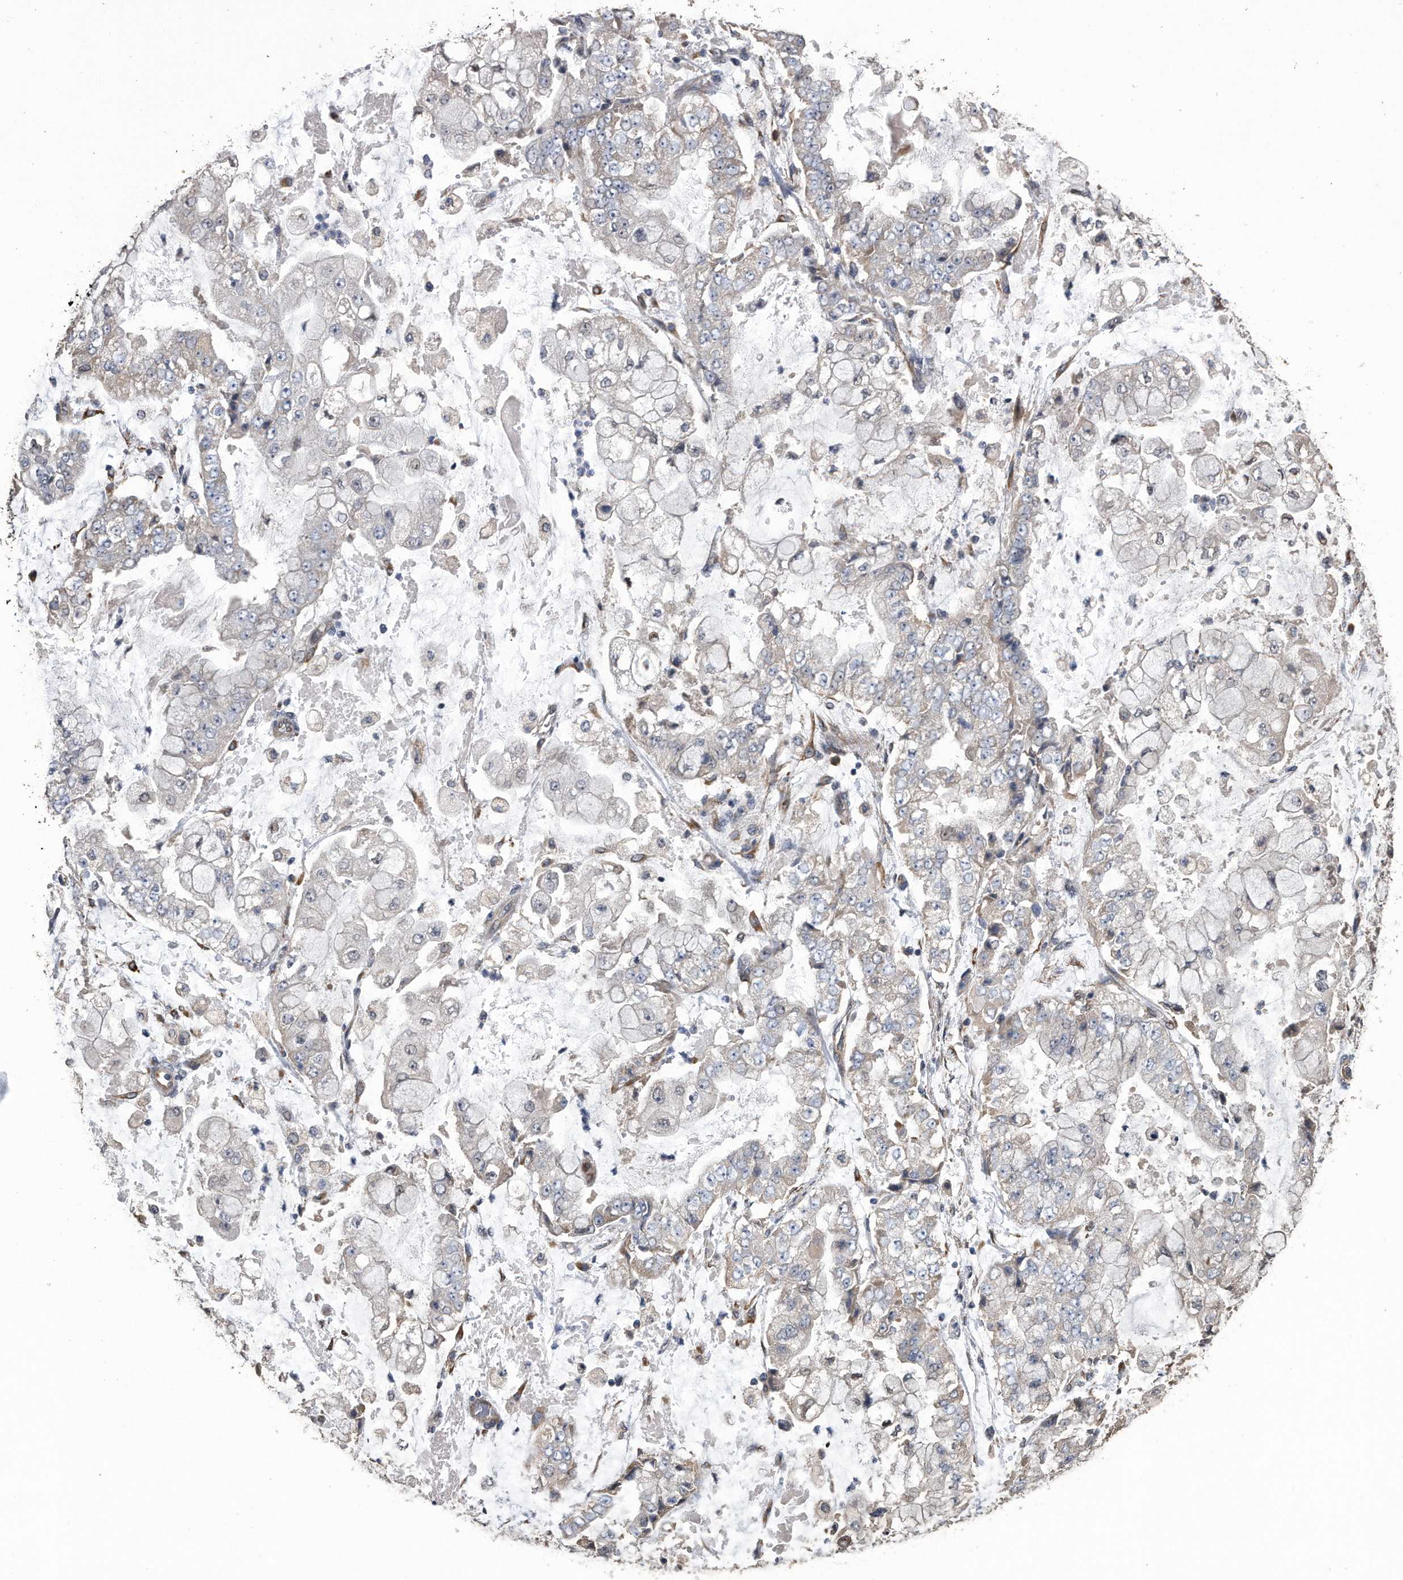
{"staining": {"intensity": "negative", "quantity": "none", "location": "none"}, "tissue": "stomach cancer", "cell_type": "Tumor cells", "image_type": "cancer", "snomed": [{"axis": "morphology", "description": "Adenocarcinoma, NOS"}, {"axis": "topography", "description": "Stomach"}], "caption": "IHC of human stomach adenocarcinoma reveals no staining in tumor cells. (Stains: DAB (3,3'-diaminobenzidine) IHC with hematoxylin counter stain, Microscopy: brightfield microscopy at high magnification).", "gene": "PCLO", "patient": {"sex": "male", "age": 76}}